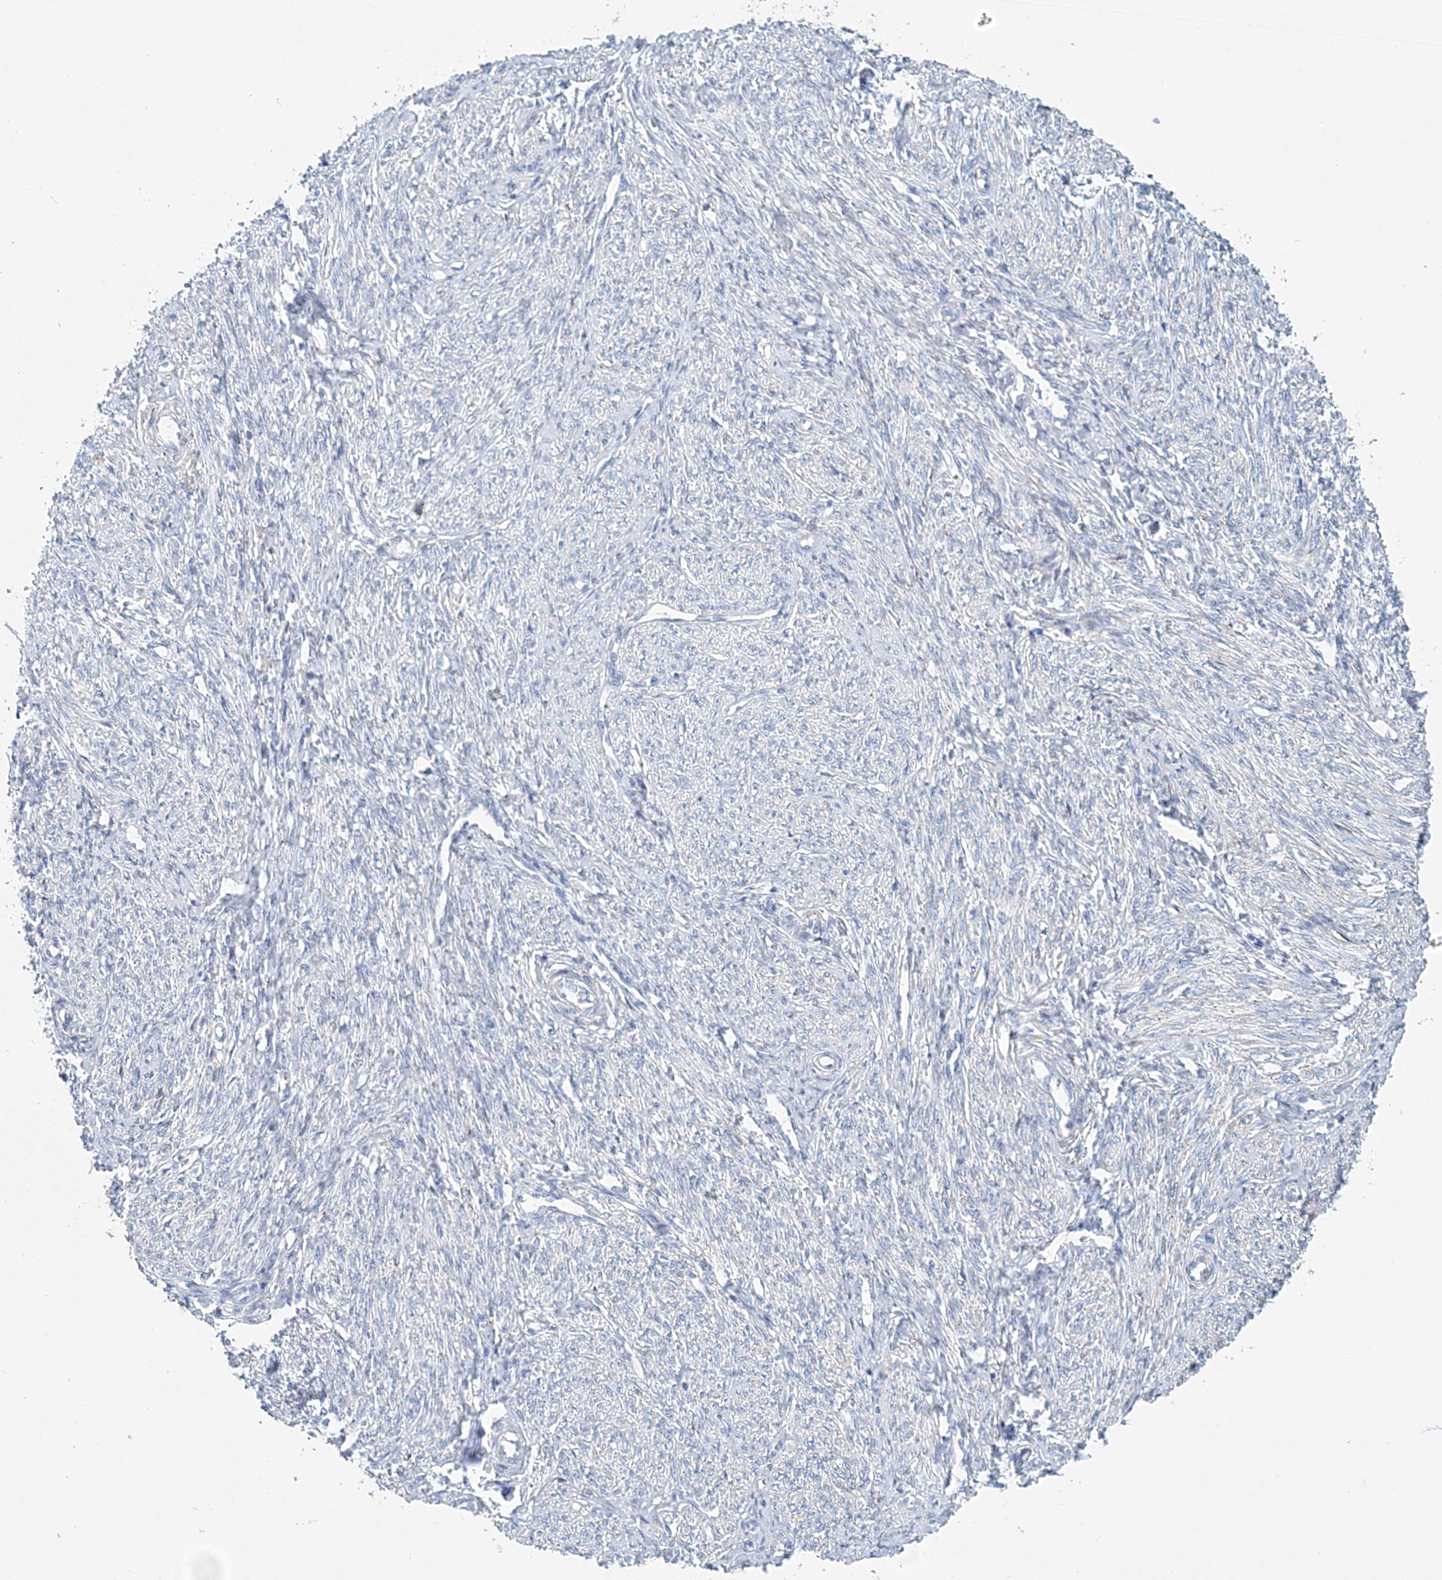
{"staining": {"intensity": "negative", "quantity": "none", "location": "none"}, "tissue": "endometrium", "cell_type": "Cells in endometrial stroma", "image_type": "normal", "snomed": [{"axis": "morphology", "description": "Normal tissue, NOS"}, {"axis": "topography", "description": "Endometrium"}], "caption": "An image of human endometrium is negative for staining in cells in endometrial stroma. (Brightfield microscopy of DAB (3,3'-diaminobenzidine) immunohistochemistry at high magnification).", "gene": "NKX6", "patient": {"sex": "female", "age": 72}}